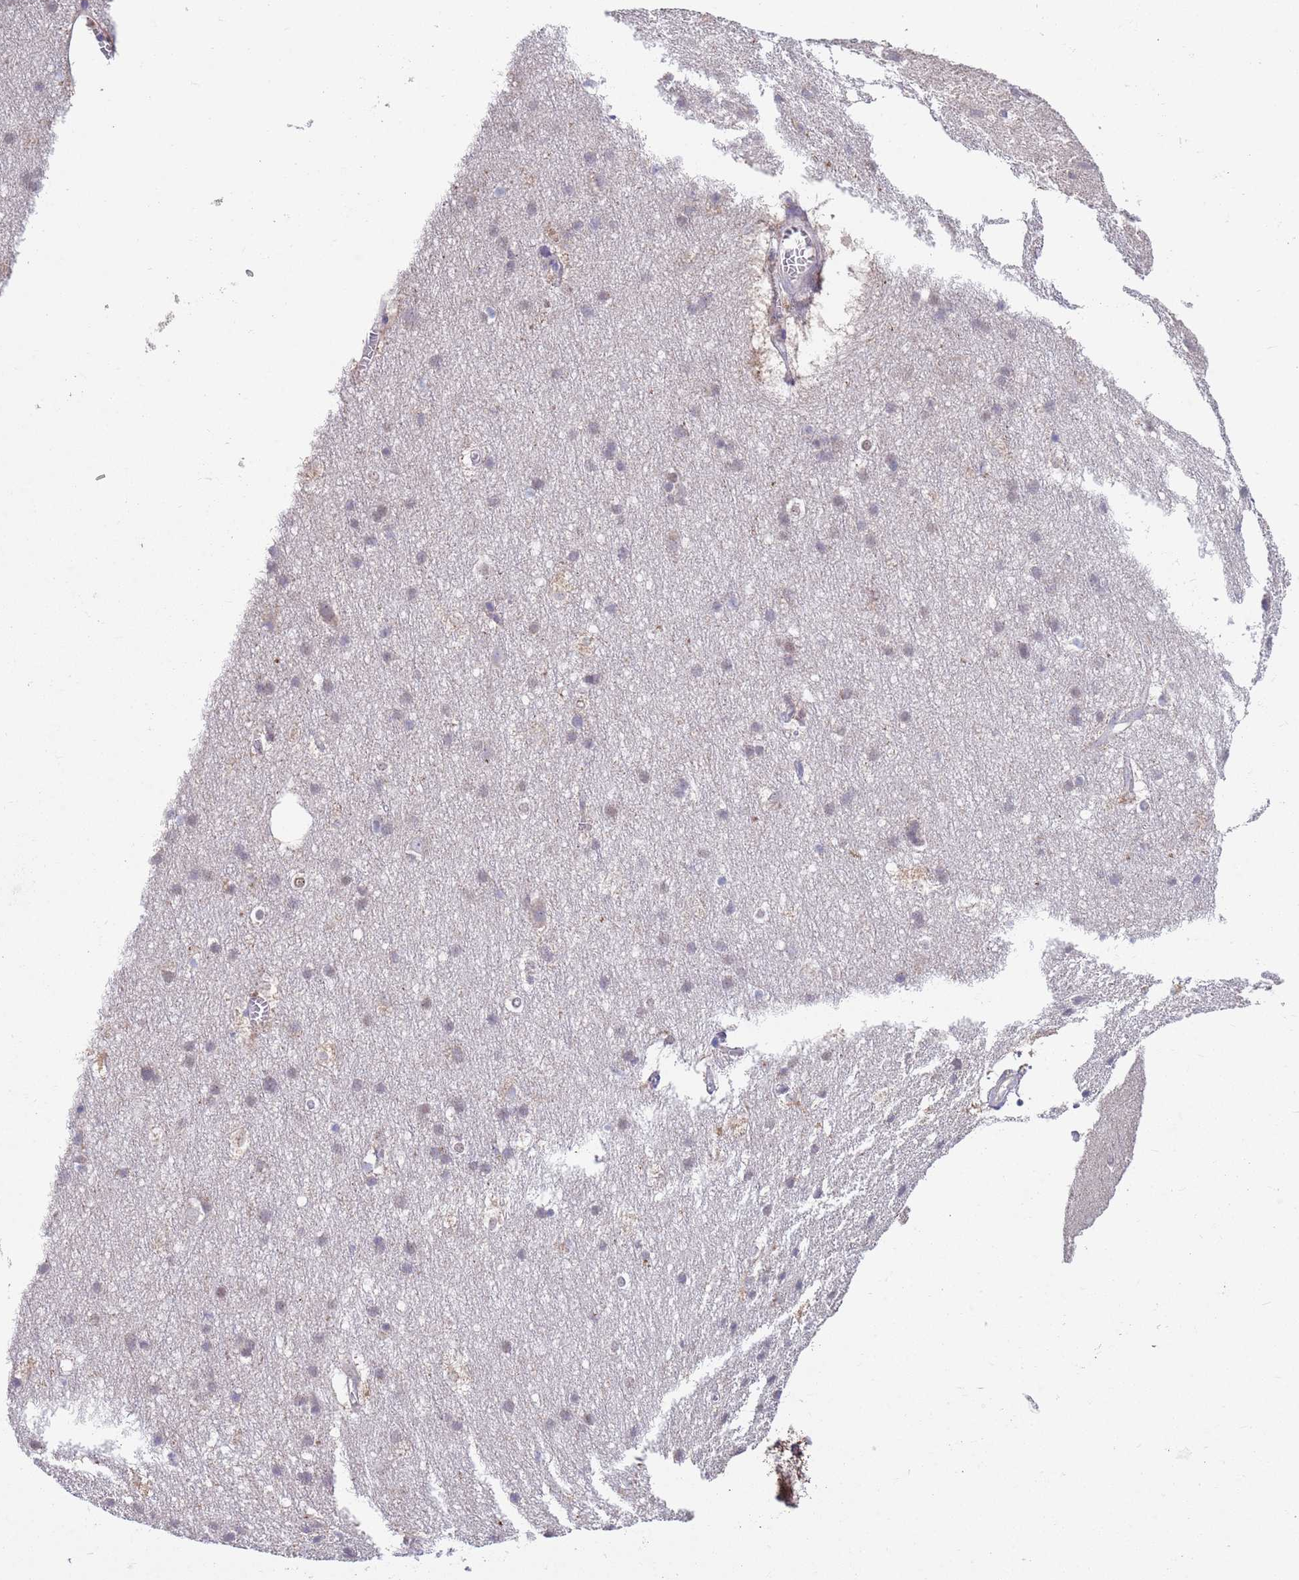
{"staining": {"intensity": "weak", "quantity": "<25%", "location": "cytoplasmic/membranous"}, "tissue": "cerebral cortex", "cell_type": "Endothelial cells", "image_type": "normal", "snomed": [{"axis": "morphology", "description": "Normal tissue, NOS"}, {"axis": "topography", "description": "Cerebral cortex"}], "caption": "The image exhibits no significant expression in endothelial cells of cerebral cortex. (DAB (3,3'-diaminobenzidine) IHC with hematoxylin counter stain).", "gene": "DDT", "patient": {"sex": "male", "age": 54}}